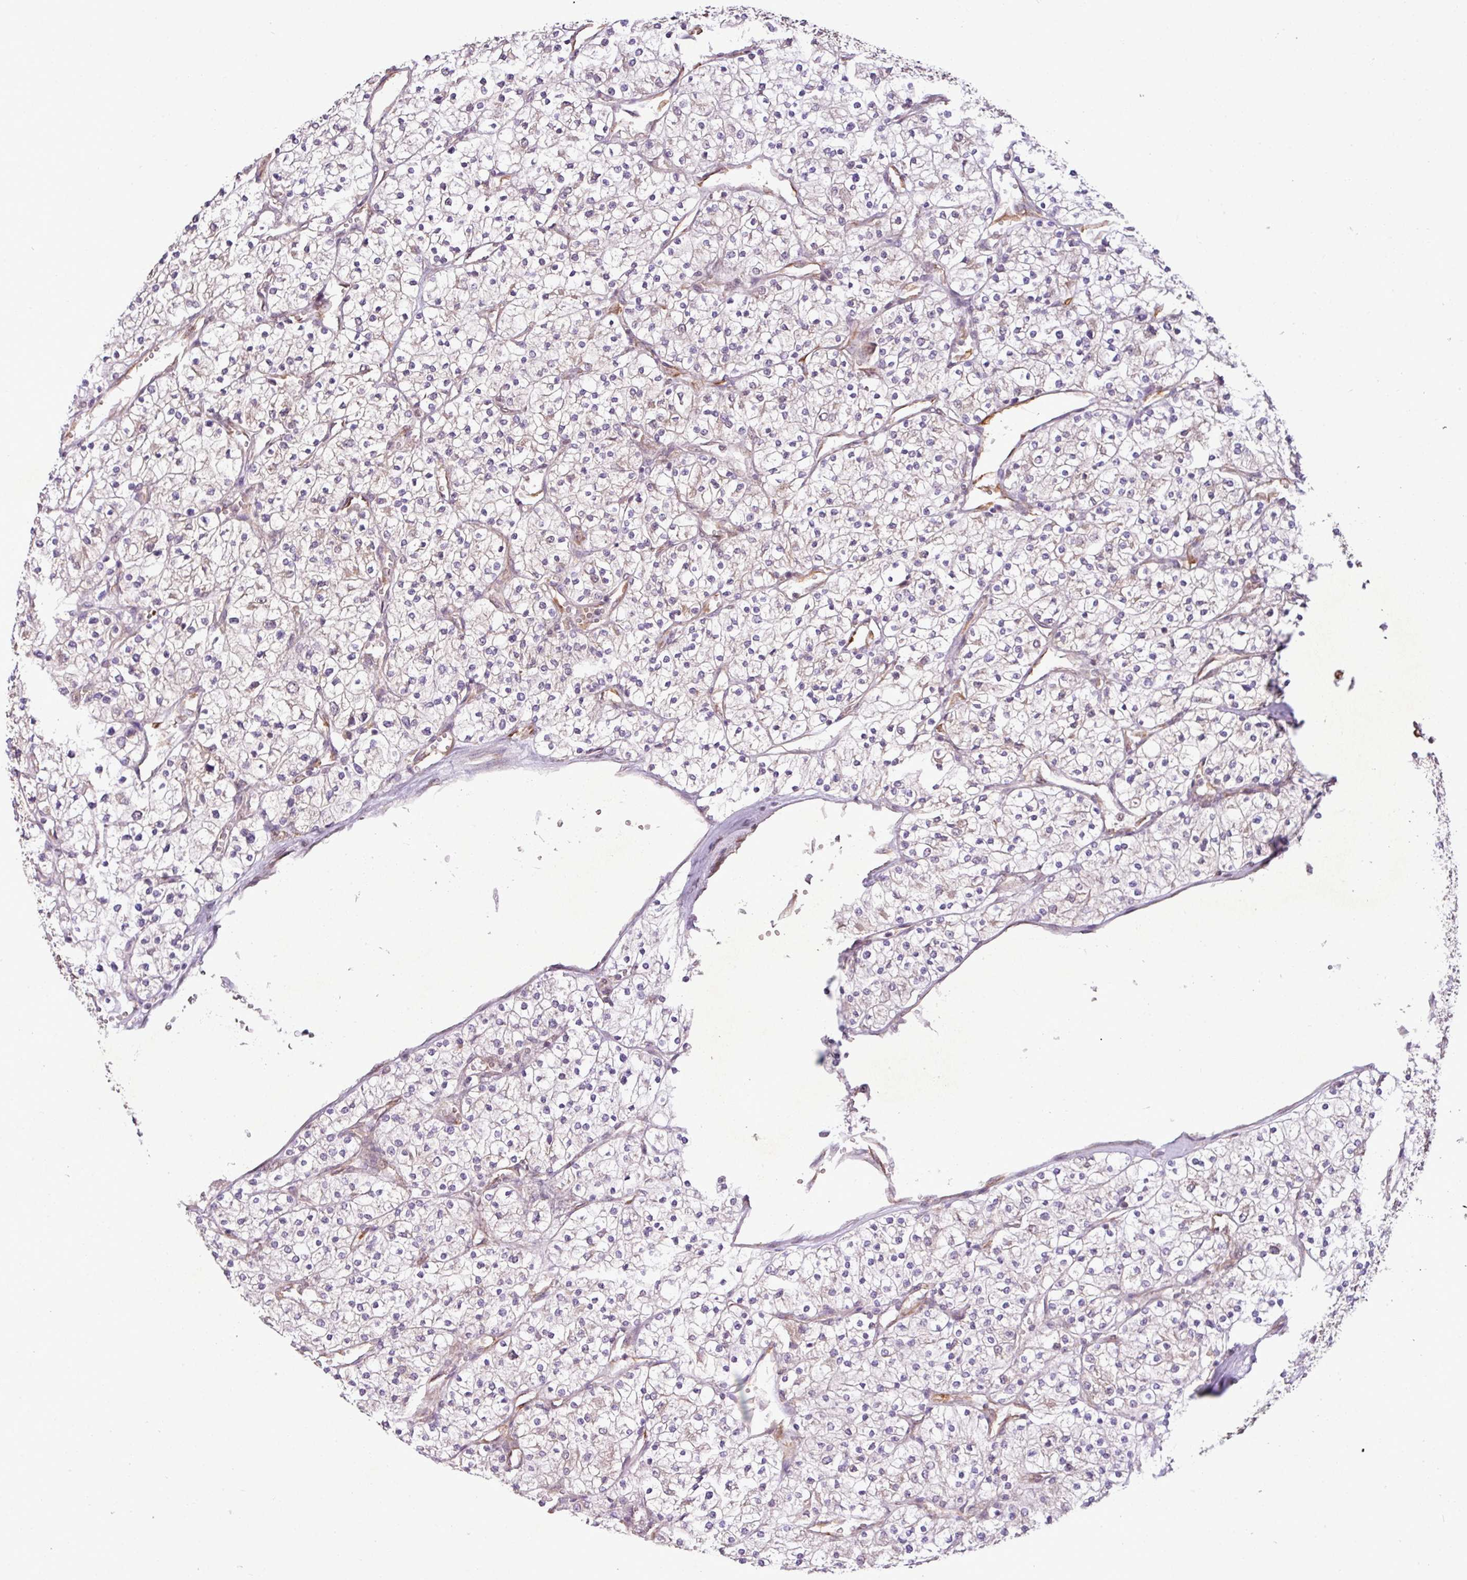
{"staining": {"intensity": "negative", "quantity": "none", "location": "none"}, "tissue": "renal cancer", "cell_type": "Tumor cells", "image_type": "cancer", "snomed": [{"axis": "morphology", "description": "Adenocarcinoma, NOS"}, {"axis": "topography", "description": "Kidney"}], "caption": "Immunohistochemical staining of human renal cancer demonstrates no significant staining in tumor cells.", "gene": "DNAAF4", "patient": {"sex": "male", "age": 80}}